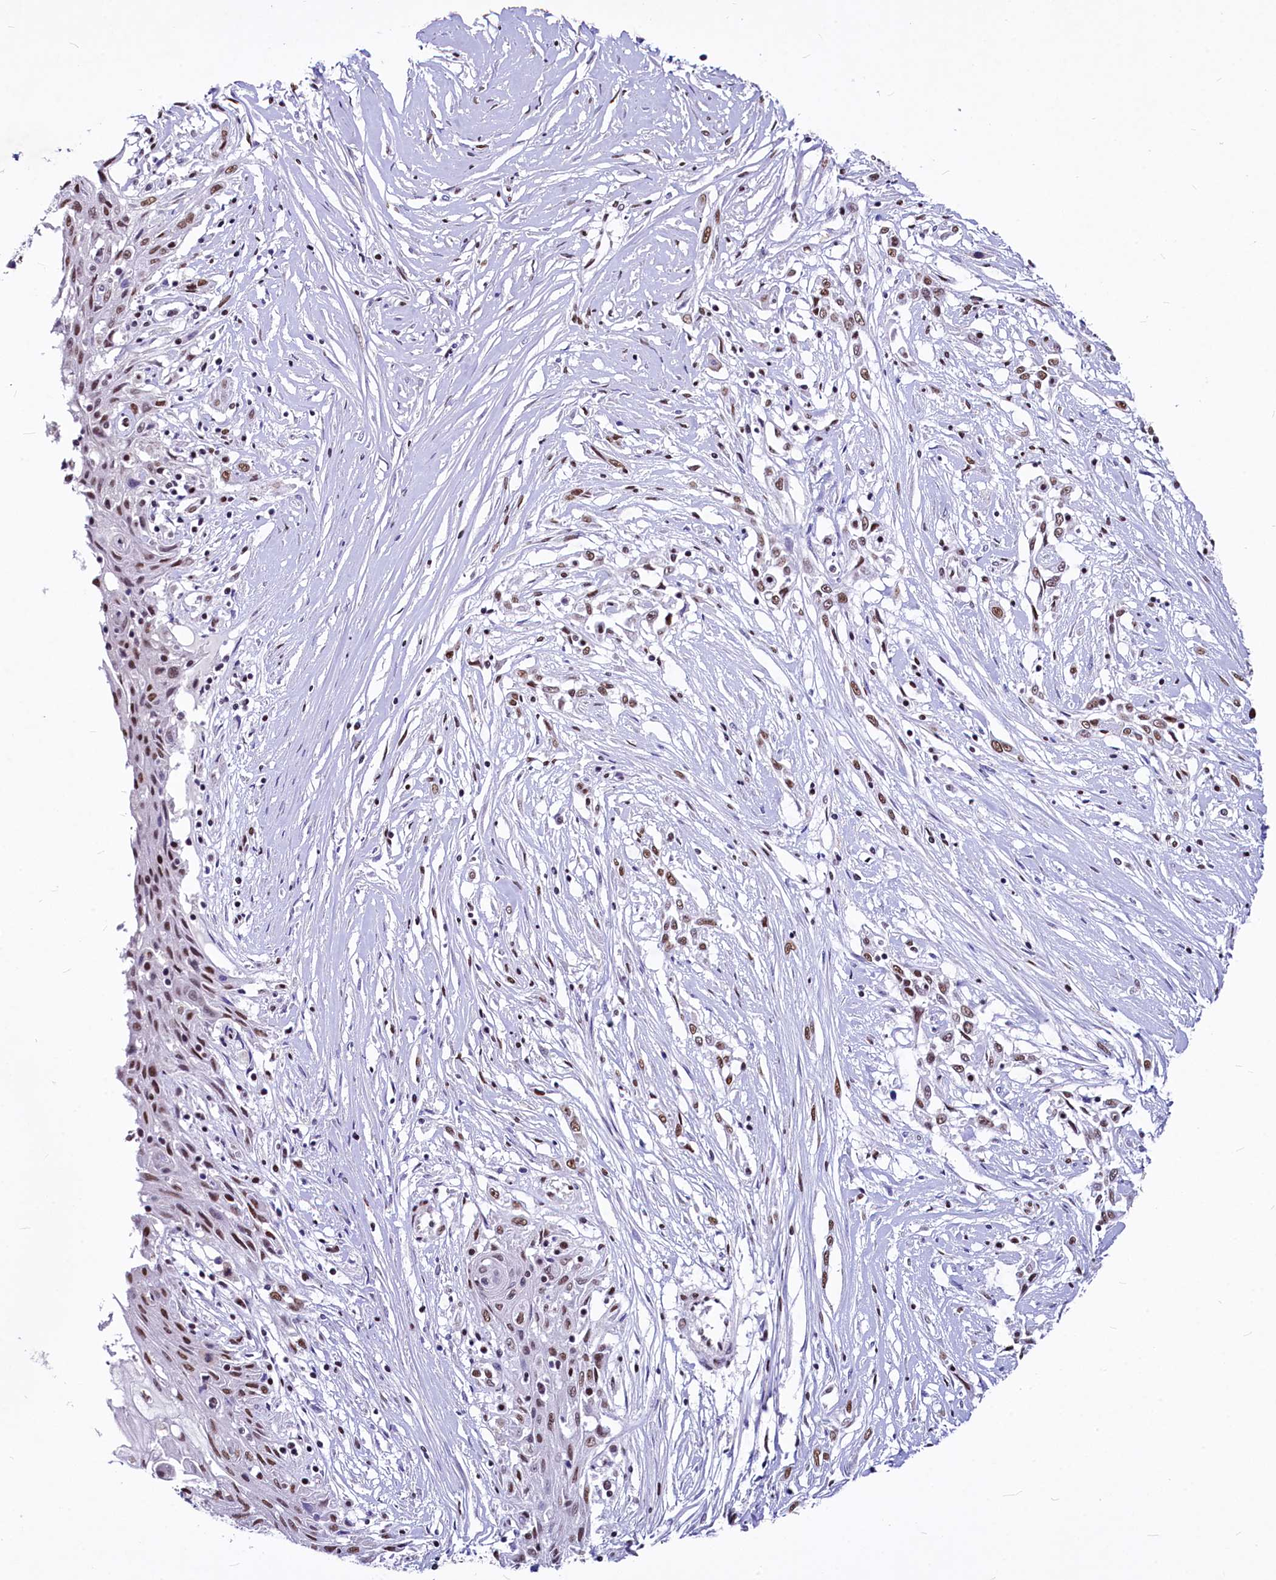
{"staining": {"intensity": "moderate", "quantity": ">75%", "location": "nuclear"}, "tissue": "skin cancer", "cell_type": "Tumor cells", "image_type": "cancer", "snomed": [{"axis": "morphology", "description": "Squamous cell carcinoma, NOS"}, {"axis": "morphology", "description": "Squamous cell carcinoma, metastatic, NOS"}, {"axis": "topography", "description": "Skin"}, {"axis": "topography", "description": "Lymph node"}], "caption": "Protein positivity by IHC exhibits moderate nuclear positivity in about >75% of tumor cells in skin metastatic squamous cell carcinoma.", "gene": "PARPBP", "patient": {"sex": "male", "age": 75}}